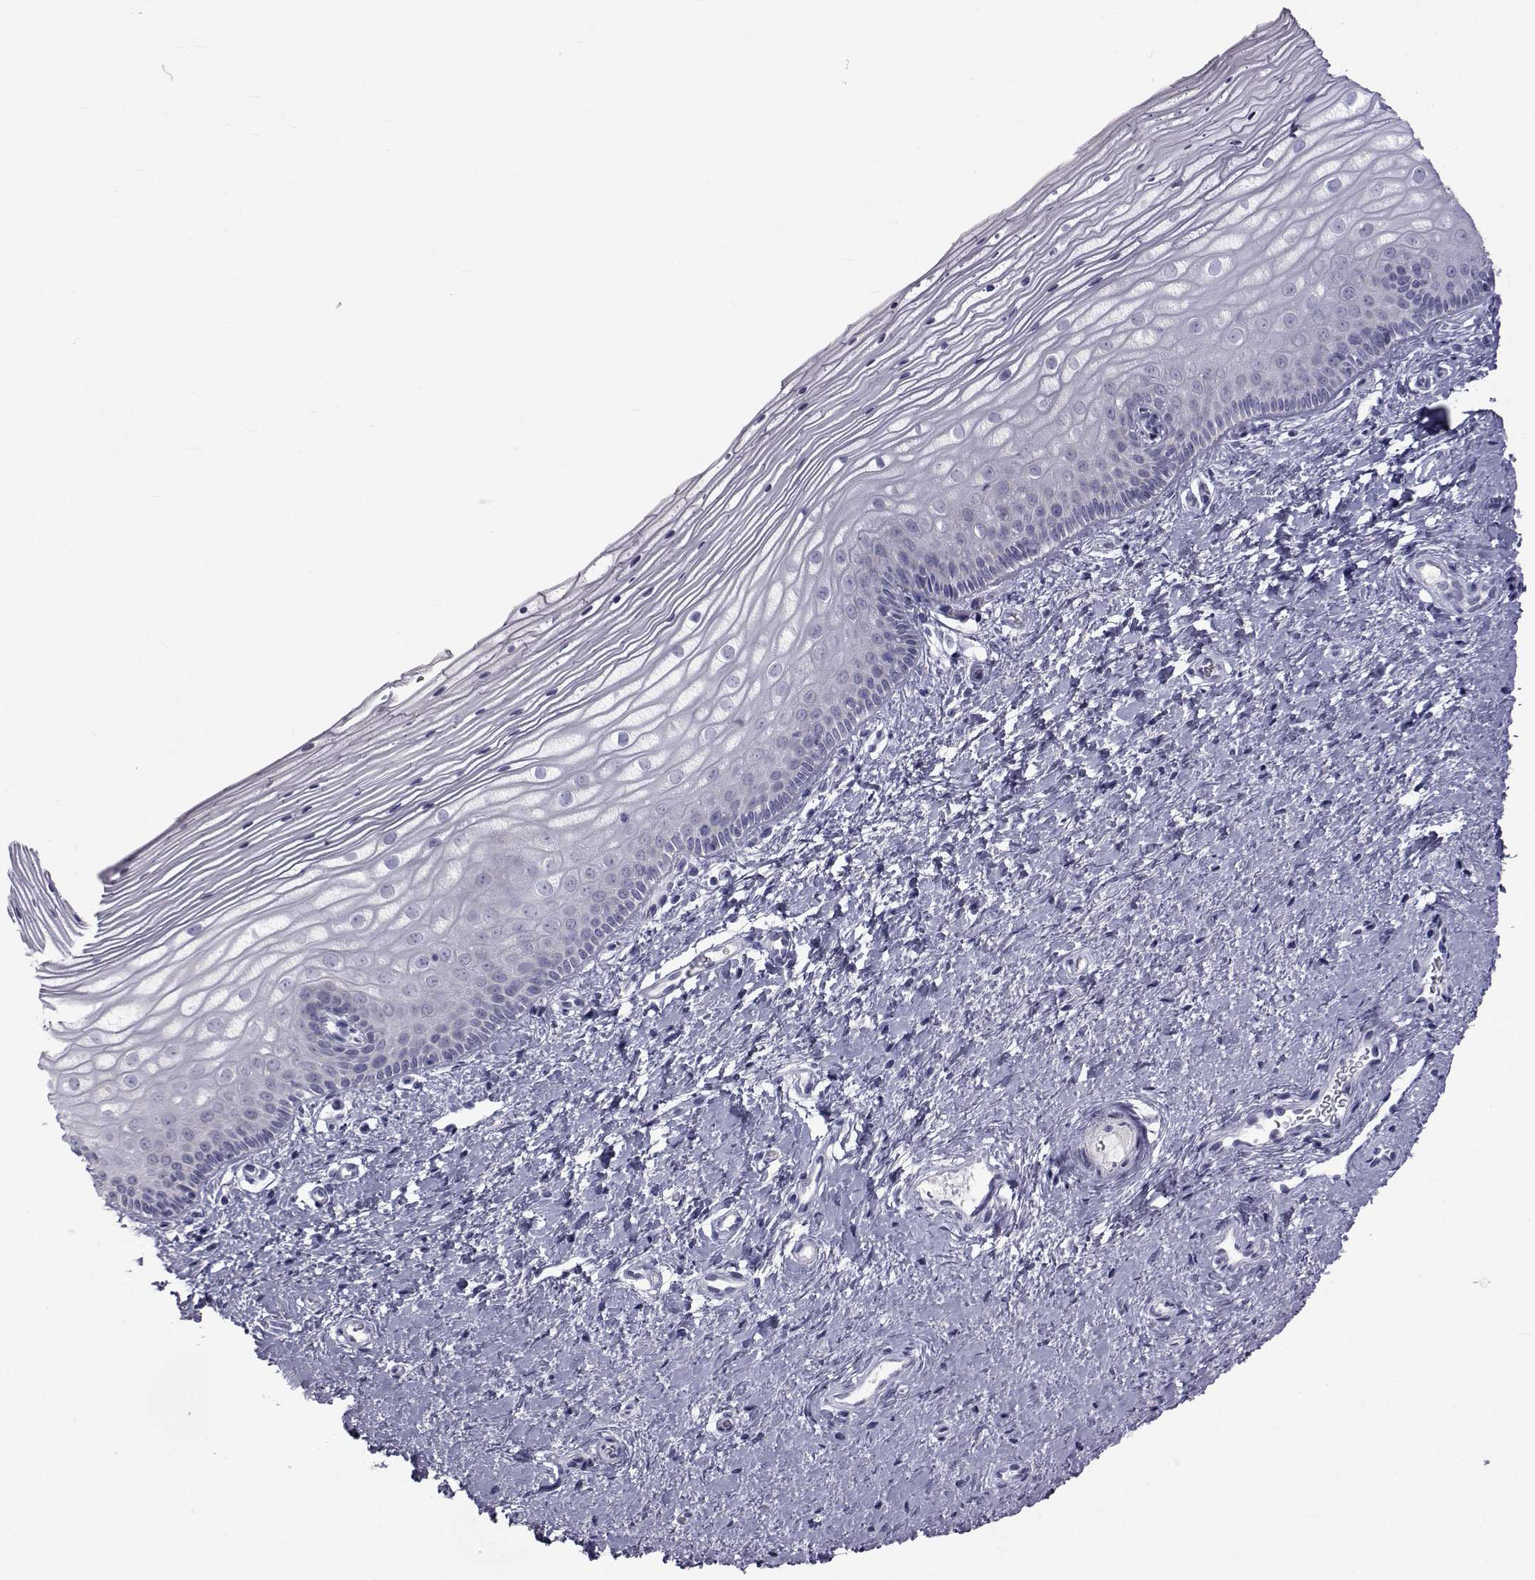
{"staining": {"intensity": "negative", "quantity": "none", "location": "none"}, "tissue": "vagina", "cell_type": "Squamous epithelial cells", "image_type": "normal", "snomed": [{"axis": "morphology", "description": "Normal tissue, NOS"}, {"axis": "topography", "description": "Vagina"}], "caption": "Unremarkable vagina was stained to show a protein in brown. There is no significant positivity in squamous epithelial cells.", "gene": "FDXR", "patient": {"sex": "female", "age": 39}}